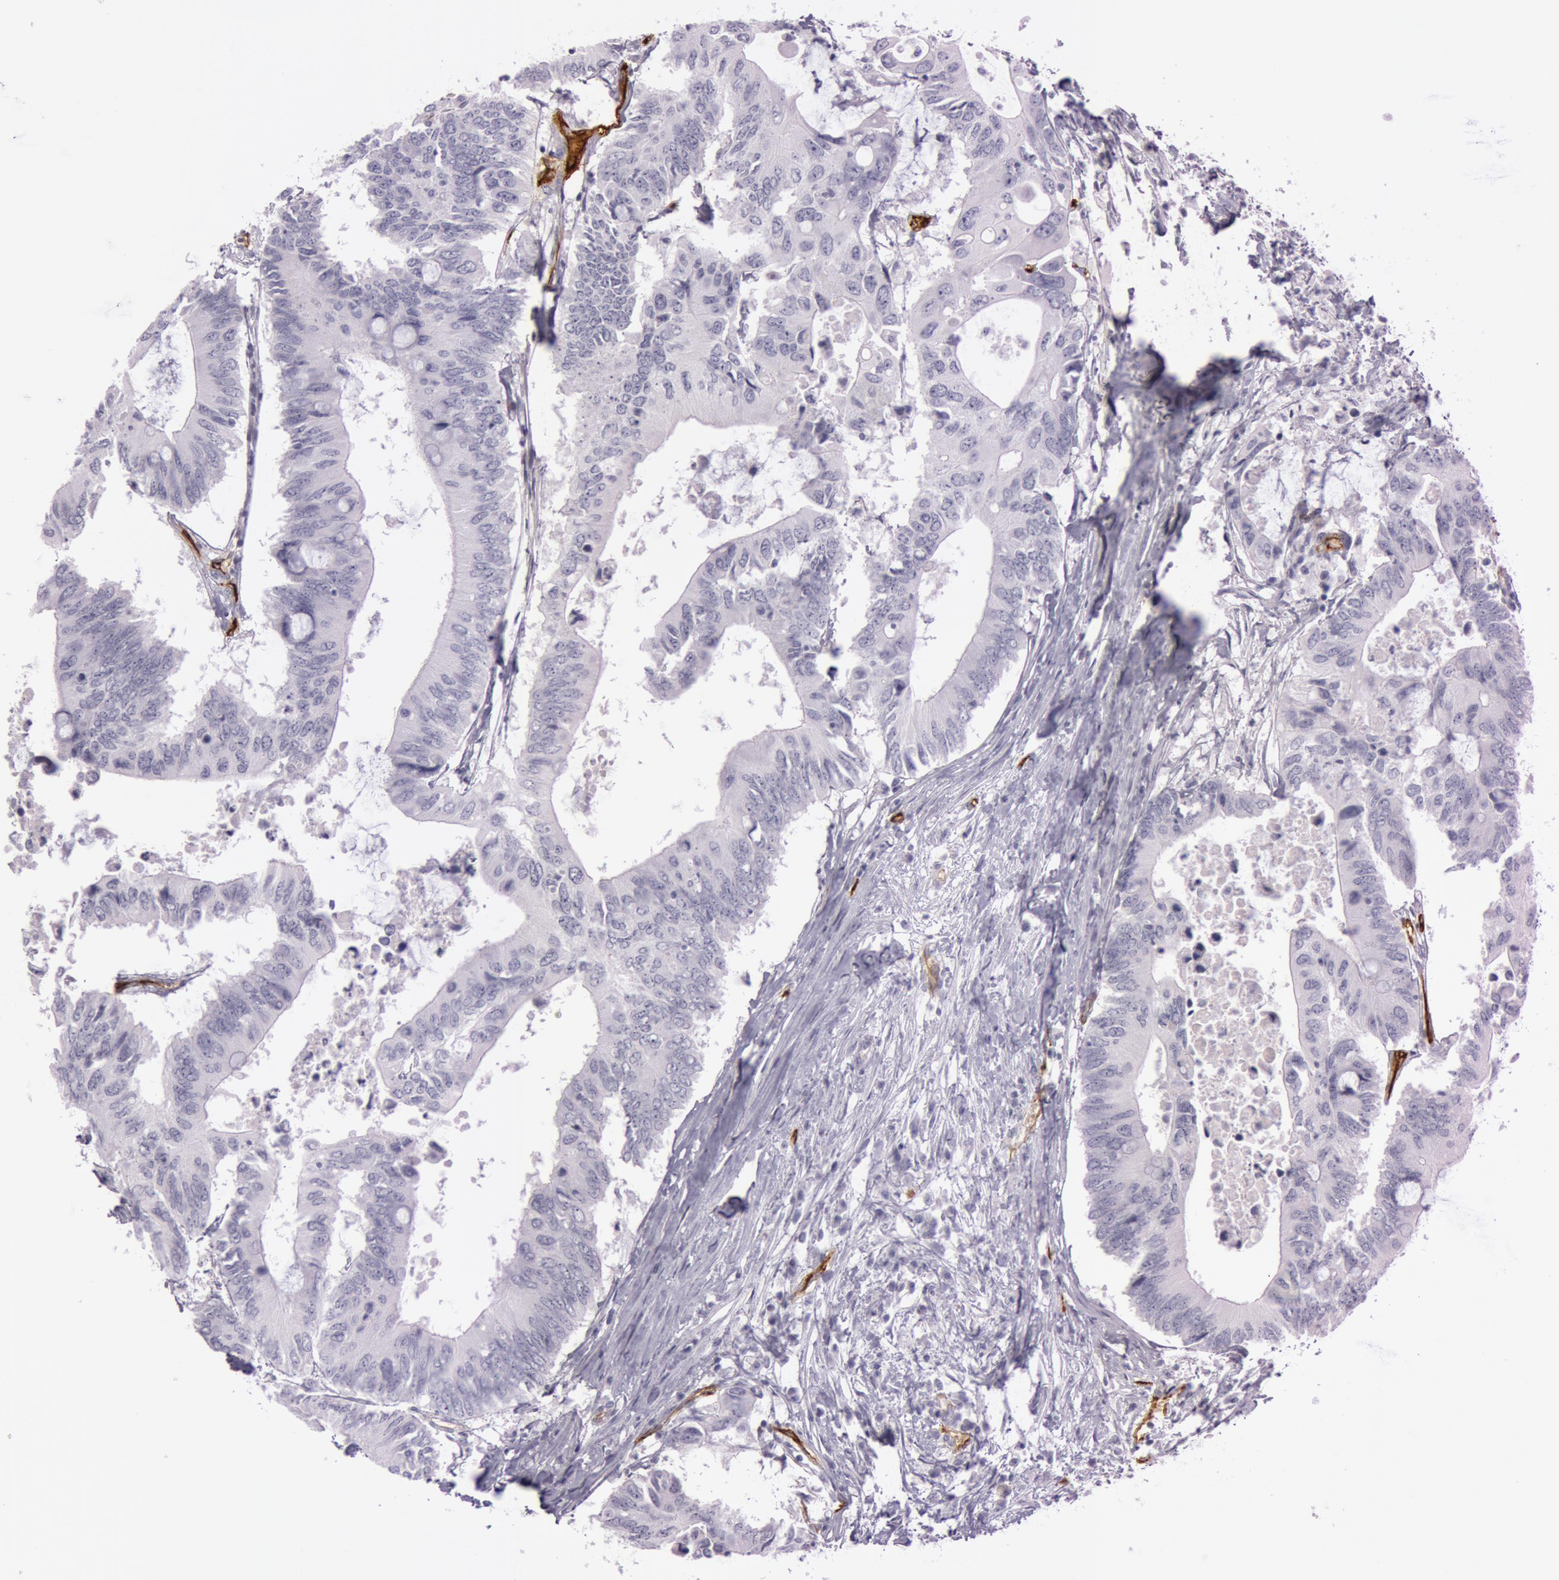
{"staining": {"intensity": "negative", "quantity": "none", "location": "none"}, "tissue": "colorectal cancer", "cell_type": "Tumor cells", "image_type": "cancer", "snomed": [{"axis": "morphology", "description": "Adenocarcinoma, NOS"}, {"axis": "topography", "description": "Colon"}], "caption": "A high-resolution photomicrograph shows immunohistochemistry staining of adenocarcinoma (colorectal), which reveals no significant expression in tumor cells. (Brightfield microscopy of DAB (3,3'-diaminobenzidine) IHC at high magnification).", "gene": "FOLH1", "patient": {"sex": "male", "age": 71}}